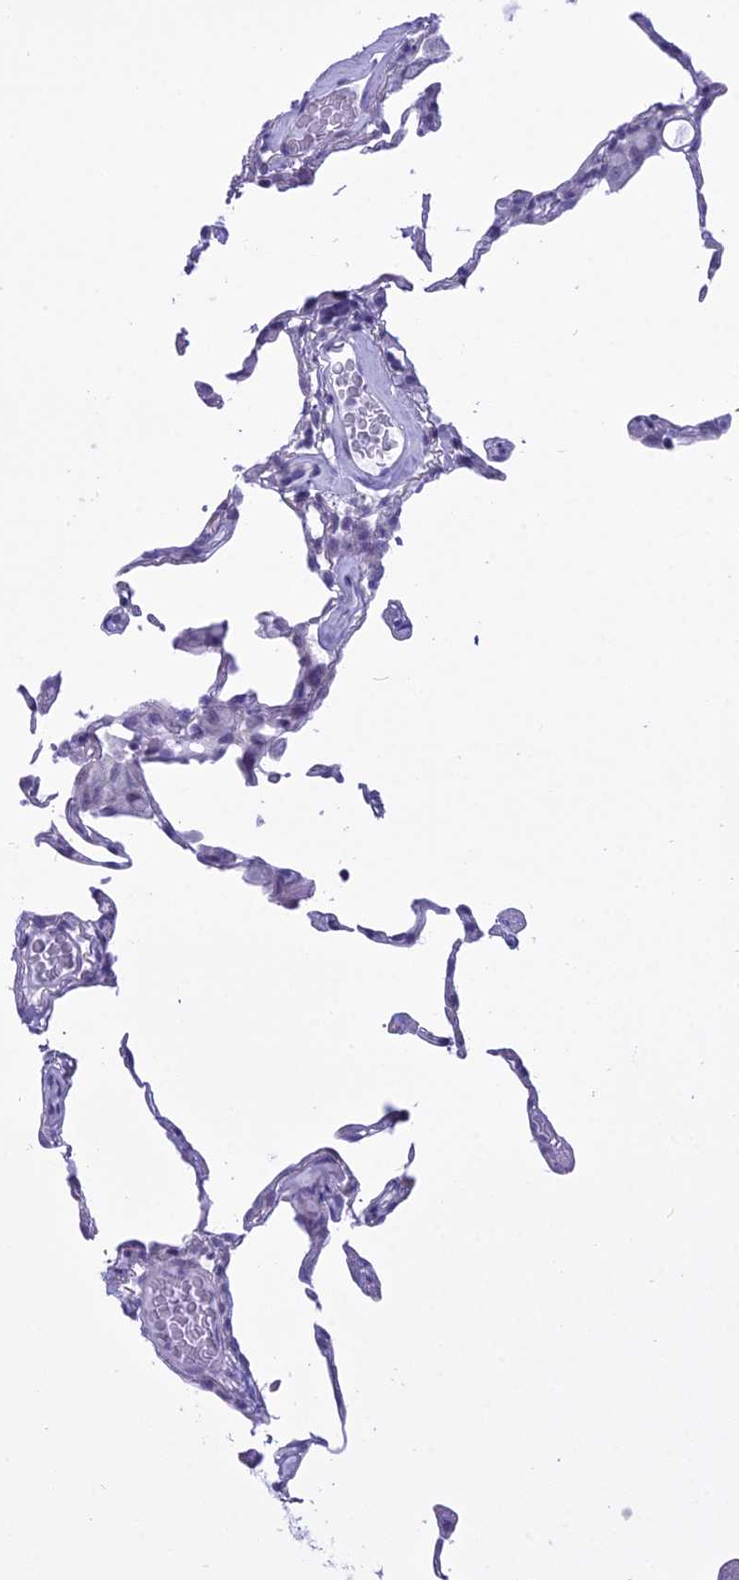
{"staining": {"intensity": "negative", "quantity": "none", "location": "none"}, "tissue": "lung", "cell_type": "Alveolar cells", "image_type": "normal", "snomed": [{"axis": "morphology", "description": "Normal tissue, NOS"}, {"axis": "topography", "description": "Lung"}], "caption": "This micrograph is of normal lung stained with IHC to label a protein in brown with the nuclei are counter-stained blue. There is no staining in alveolar cells.", "gene": "MAP6", "patient": {"sex": "female", "age": 57}}